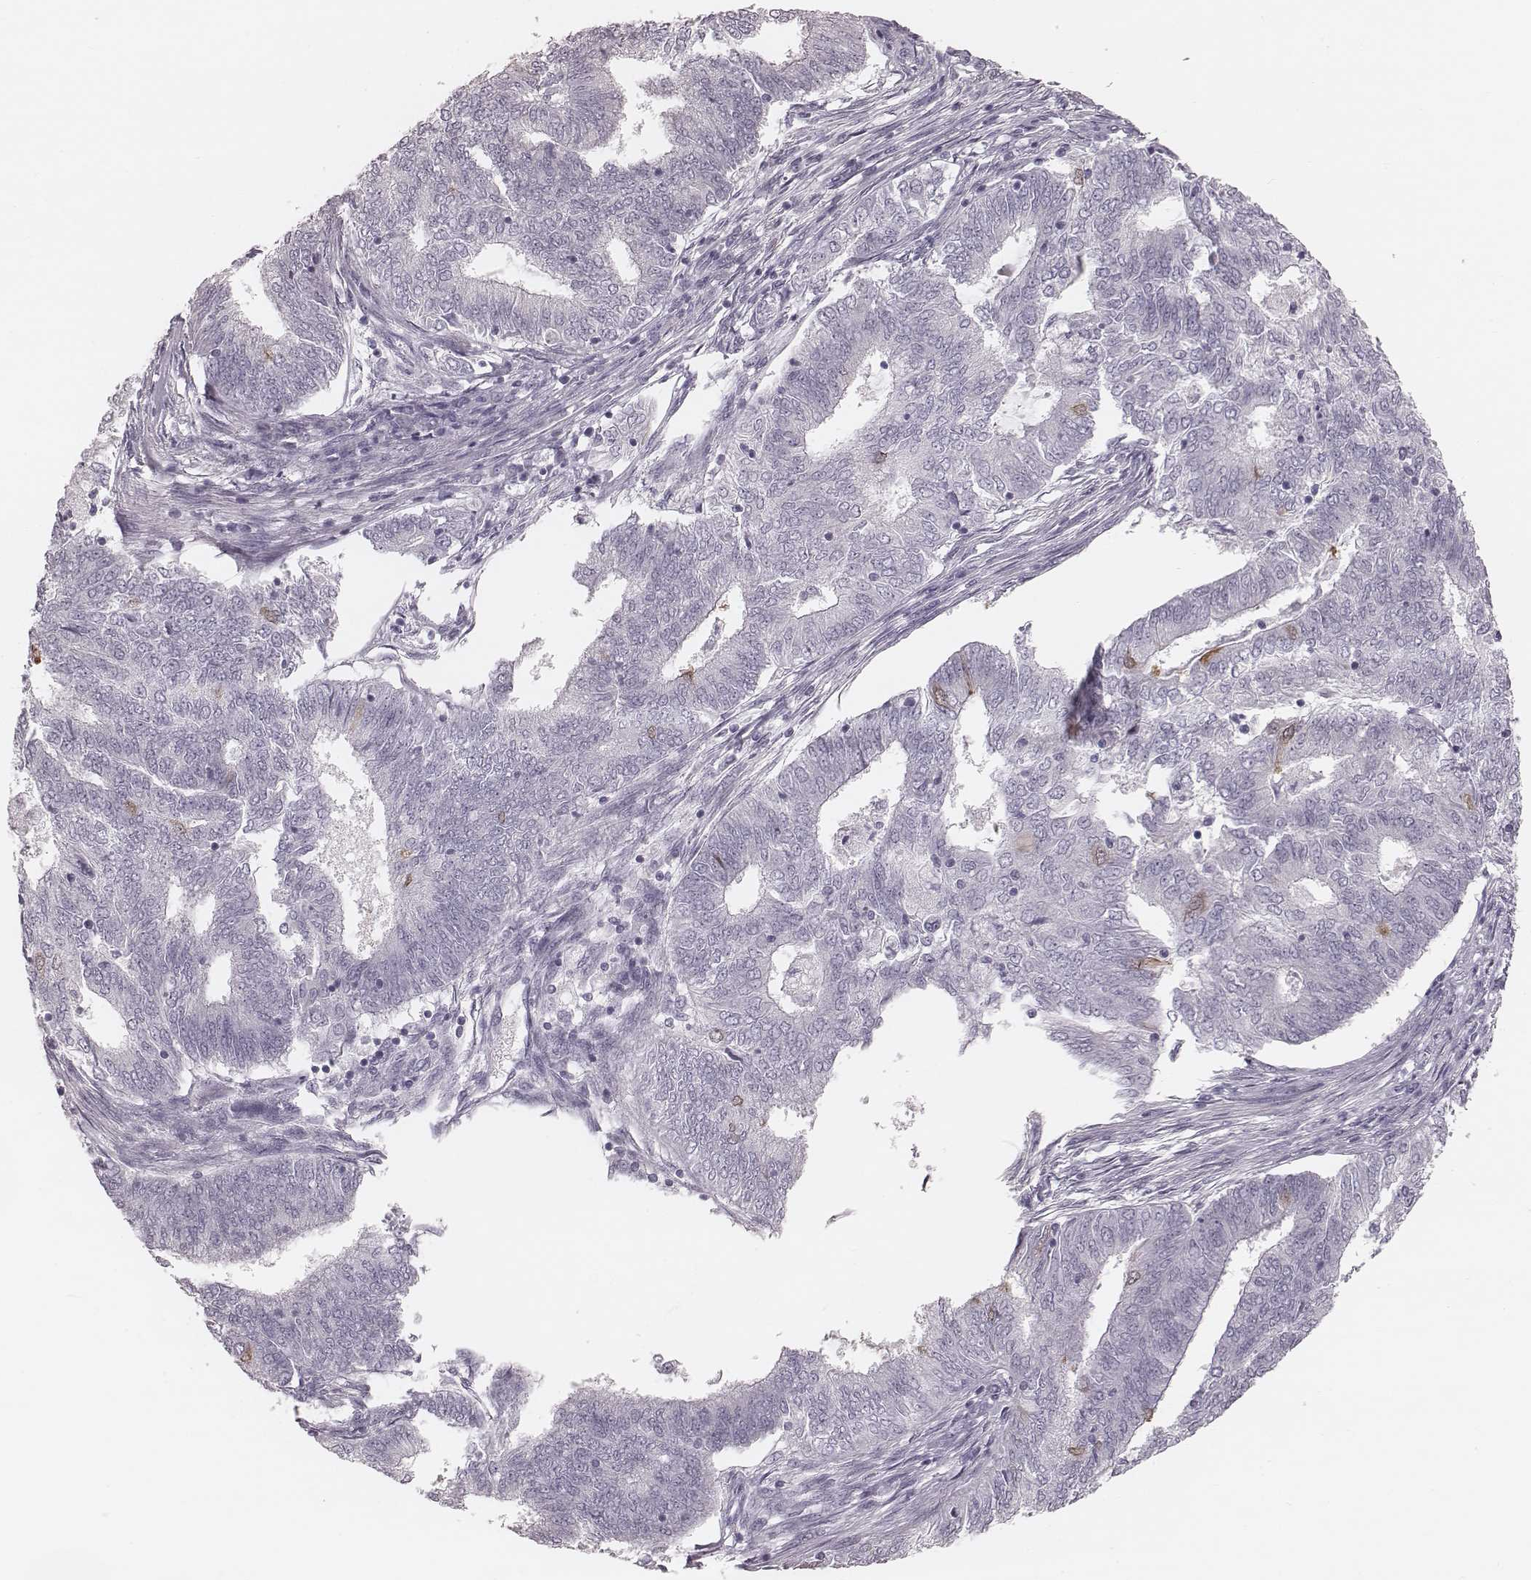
{"staining": {"intensity": "moderate", "quantity": "<25%", "location": "cytoplasmic/membranous"}, "tissue": "endometrial cancer", "cell_type": "Tumor cells", "image_type": "cancer", "snomed": [{"axis": "morphology", "description": "Adenocarcinoma, NOS"}, {"axis": "topography", "description": "Endometrium"}], "caption": "Endometrial cancer (adenocarcinoma) stained with DAB immunohistochemistry (IHC) exhibits low levels of moderate cytoplasmic/membranous expression in about <25% of tumor cells. (DAB IHC with brightfield microscopy, high magnification).", "gene": "SPA17", "patient": {"sex": "female", "age": 62}}